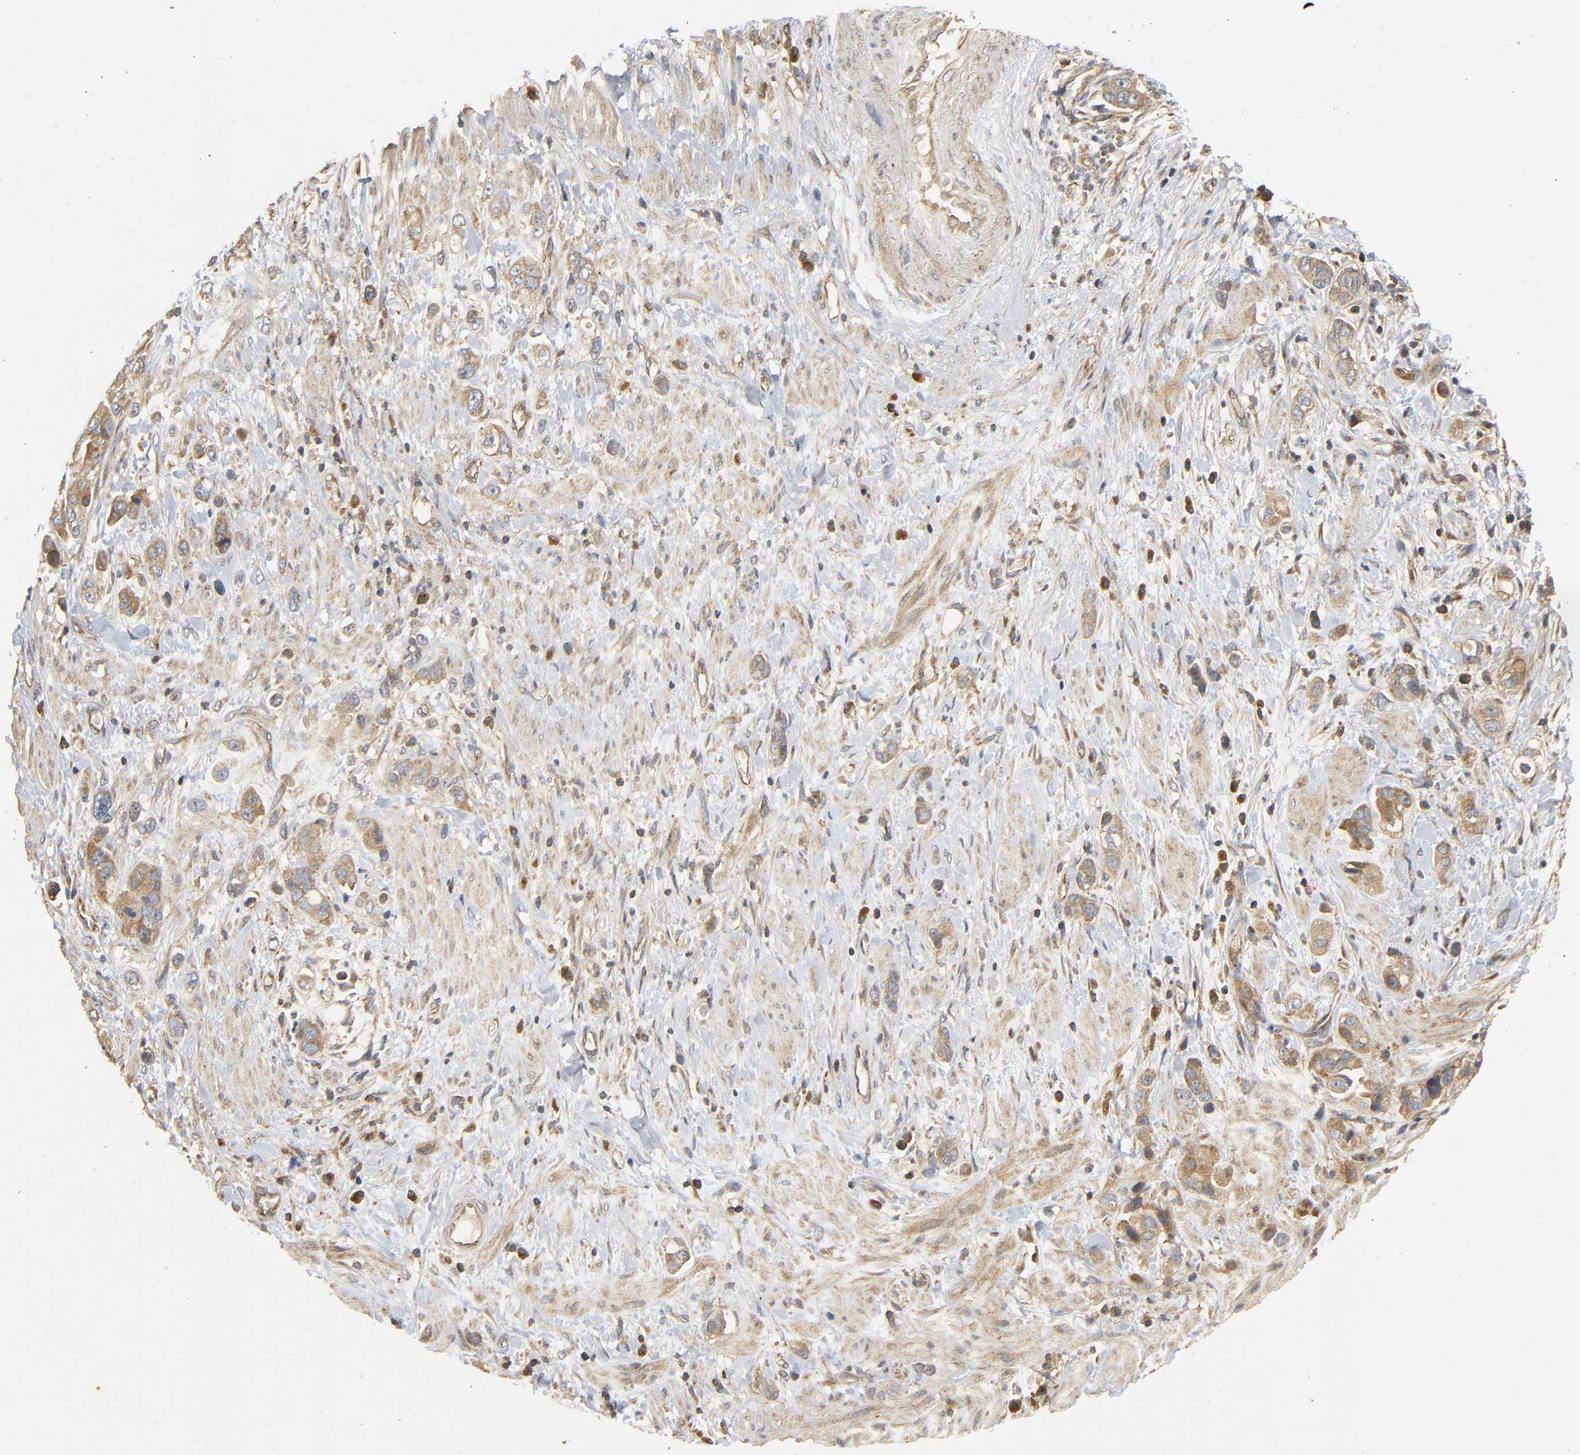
{"staining": {"intensity": "moderate", "quantity": ">75%", "location": "cytoplasmic/membranous"}, "tissue": "stomach cancer", "cell_type": "Tumor cells", "image_type": "cancer", "snomed": [{"axis": "morphology", "description": "Adenocarcinoma, NOS"}, {"axis": "topography", "description": "Stomach, lower"}], "caption": "Moderate cytoplasmic/membranous expression for a protein is seen in about >75% of tumor cells of adenocarcinoma (stomach) using immunohistochemistry (IHC).", "gene": "IKBKB", "patient": {"sex": "female", "age": 93}}